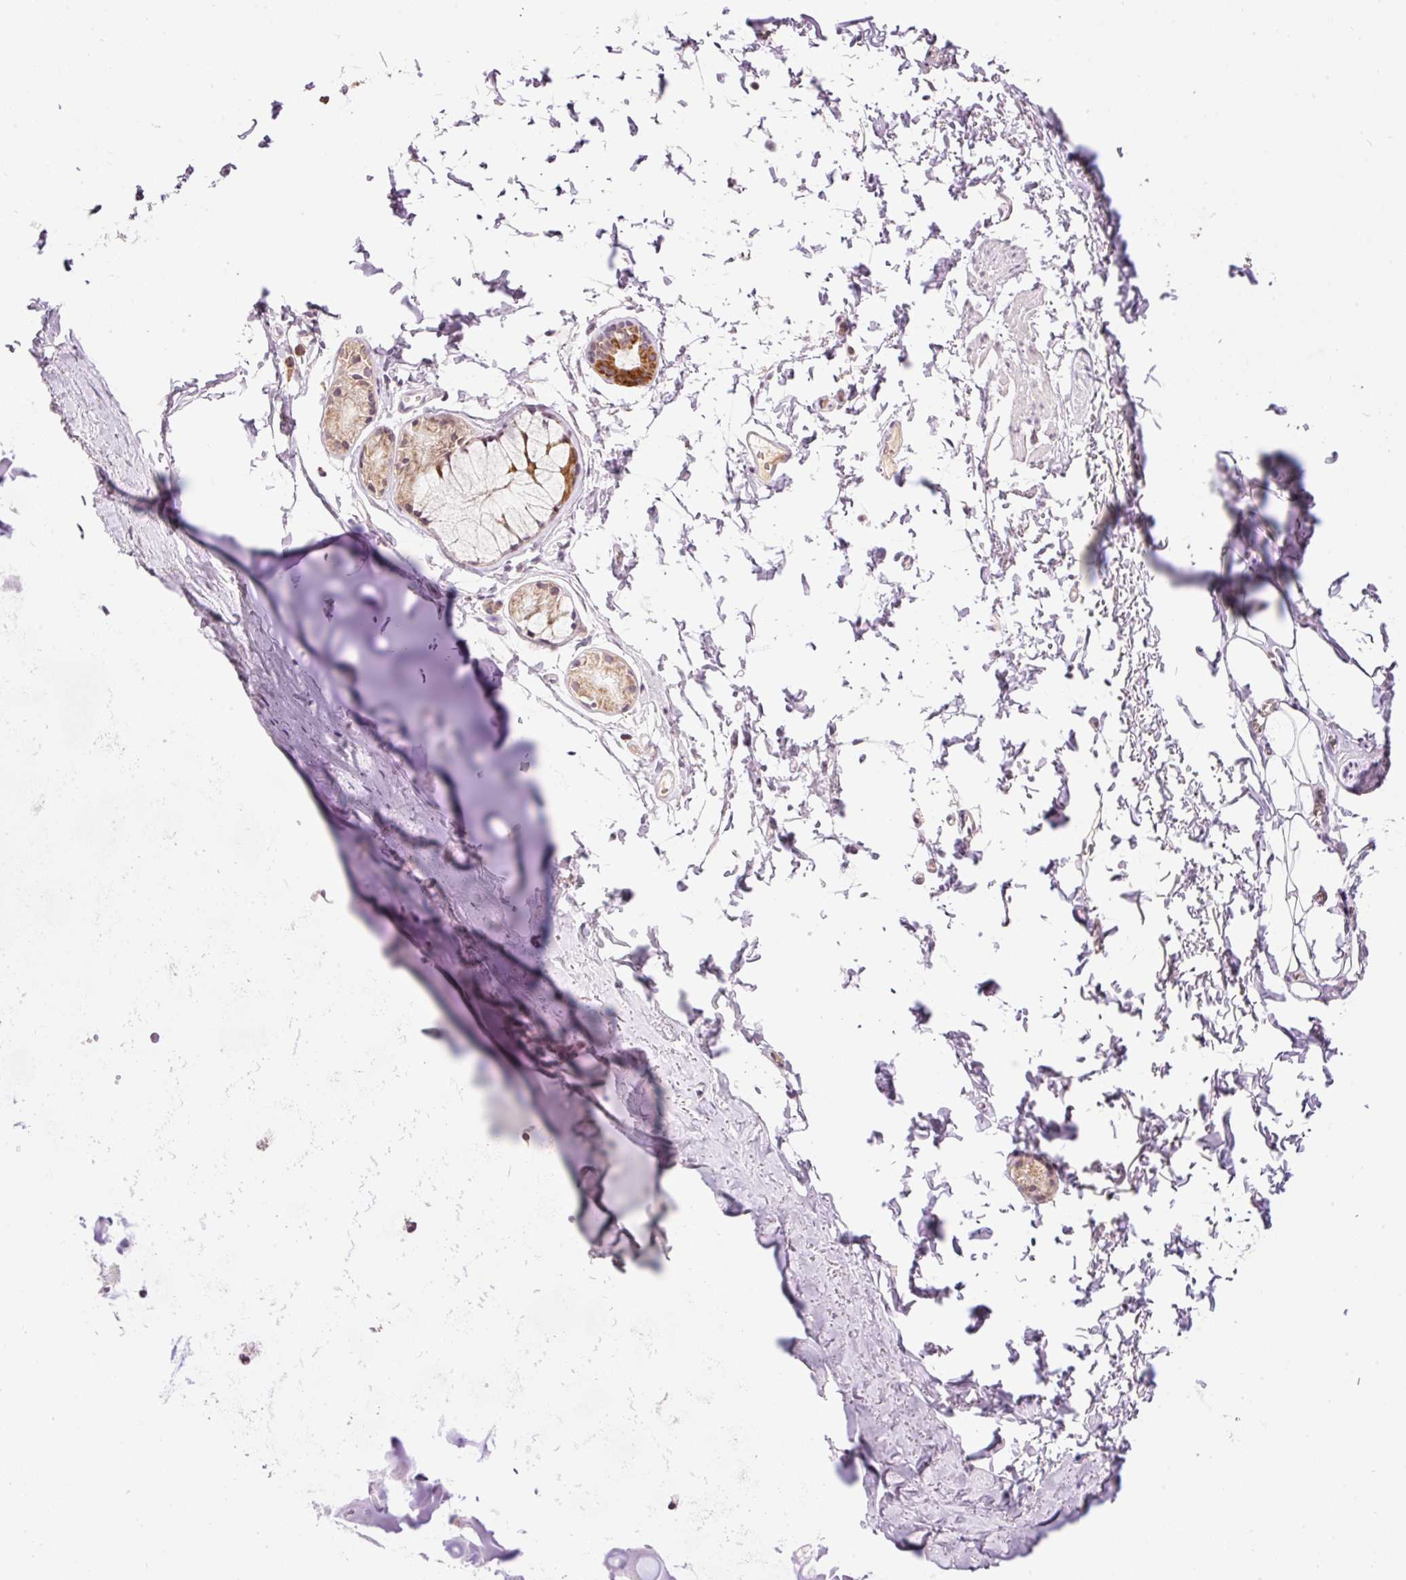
{"staining": {"intensity": "weak", "quantity": "<25%", "location": "cytoplasmic/membranous"}, "tissue": "adipose tissue", "cell_type": "Adipocytes", "image_type": "normal", "snomed": [{"axis": "morphology", "description": "Normal tissue, NOS"}, {"axis": "topography", "description": "Cartilage tissue"}, {"axis": "topography", "description": "Bronchus"}, {"axis": "topography", "description": "Peripheral nerve tissue"}], "caption": "Human adipose tissue stained for a protein using immunohistochemistry (IHC) displays no positivity in adipocytes.", "gene": "ABHD11", "patient": {"sex": "female", "age": 59}}